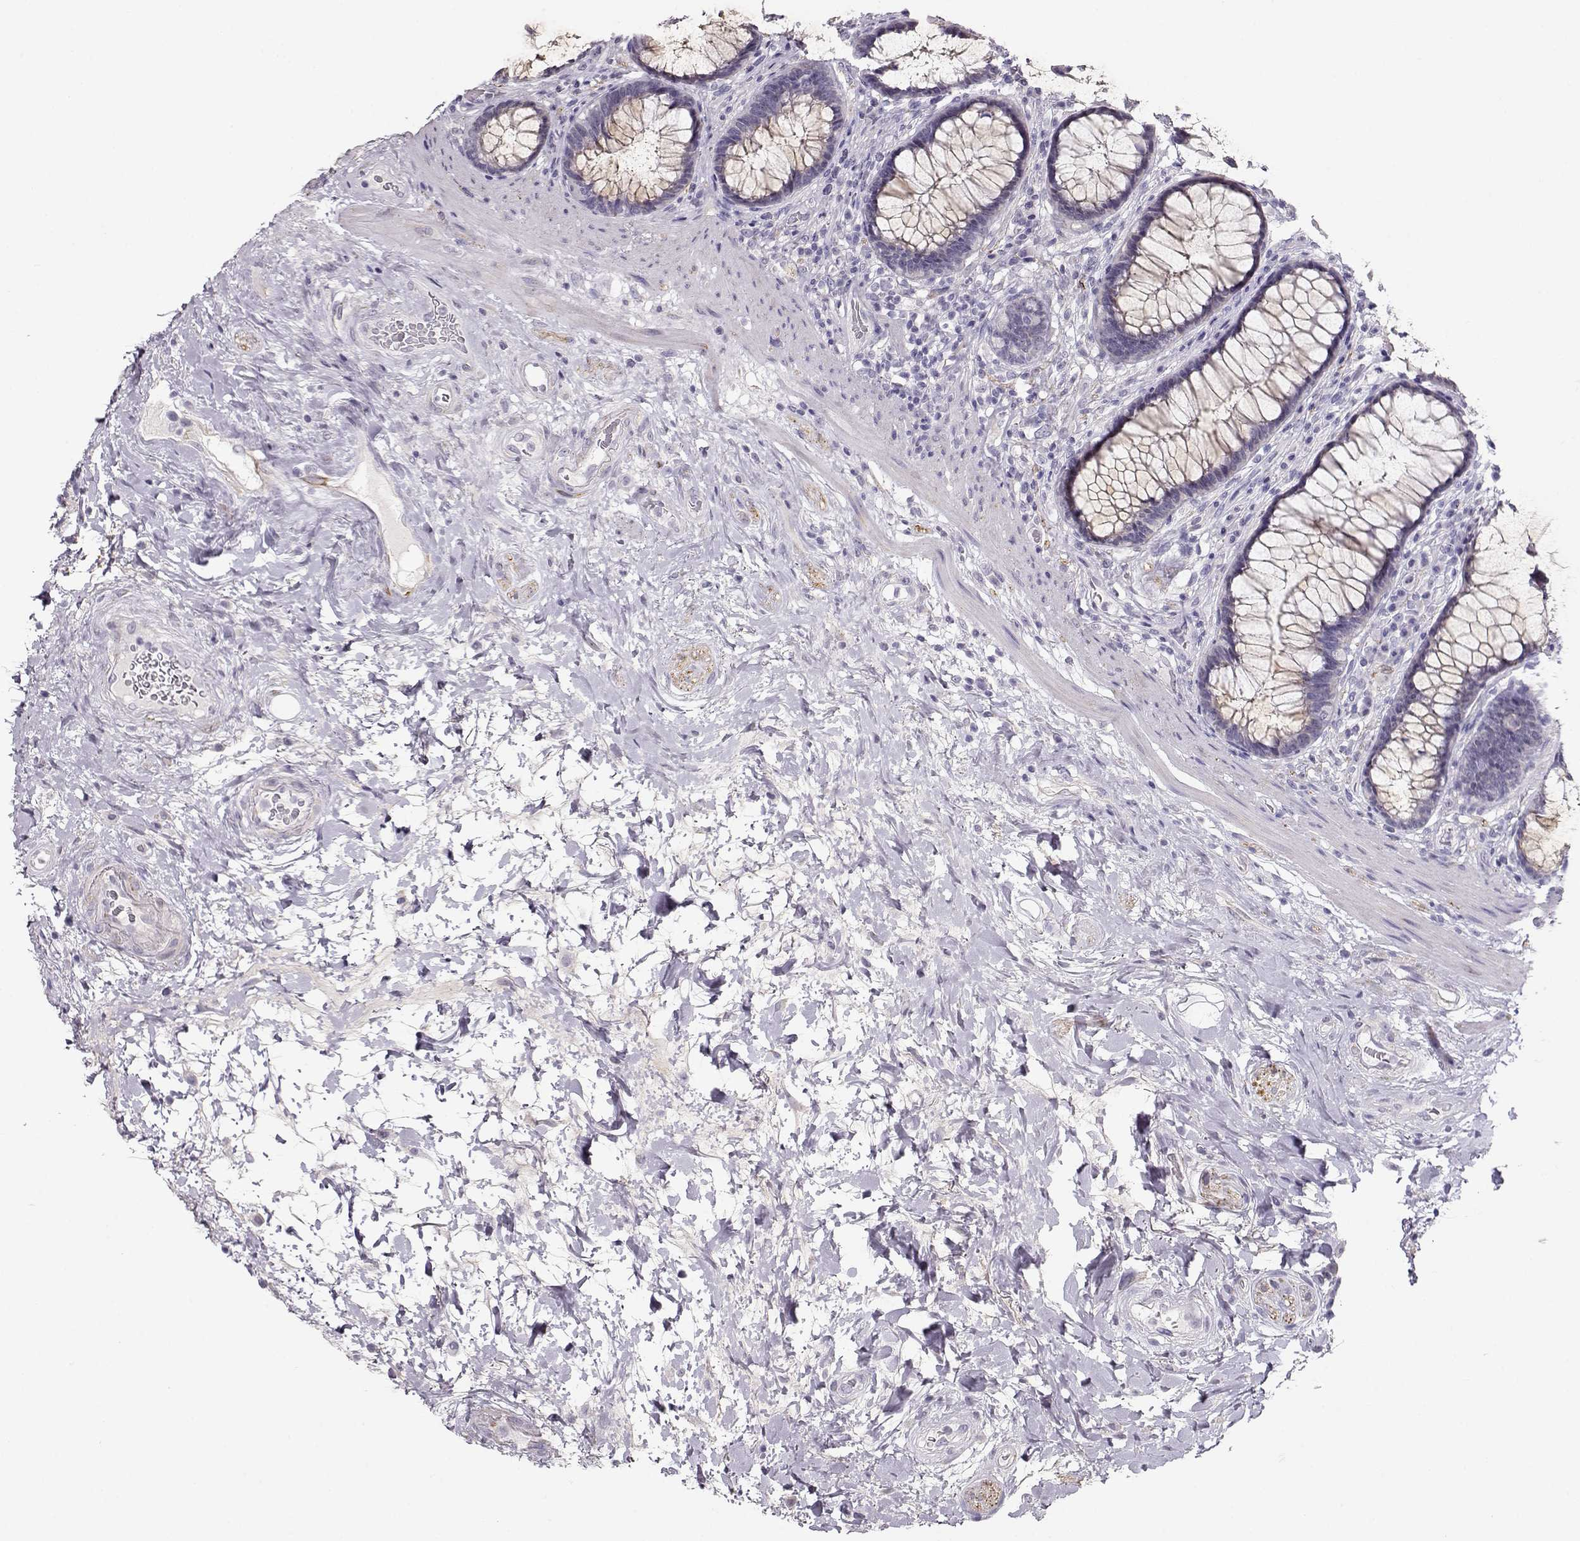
{"staining": {"intensity": "negative", "quantity": "none", "location": "none"}, "tissue": "rectum", "cell_type": "Glandular cells", "image_type": "normal", "snomed": [{"axis": "morphology", "description": "Normal tissue, NOS"}, {"axis": "topography", "description": "Rectum"}], "caption": "Immunohistochemistry (IHC) photomicrograph of benign rectum stained for a protein (brown), which displays no staining in glandular cells.", "gene": "RBM44", "patient": {"sex": "male", "age": 72}}